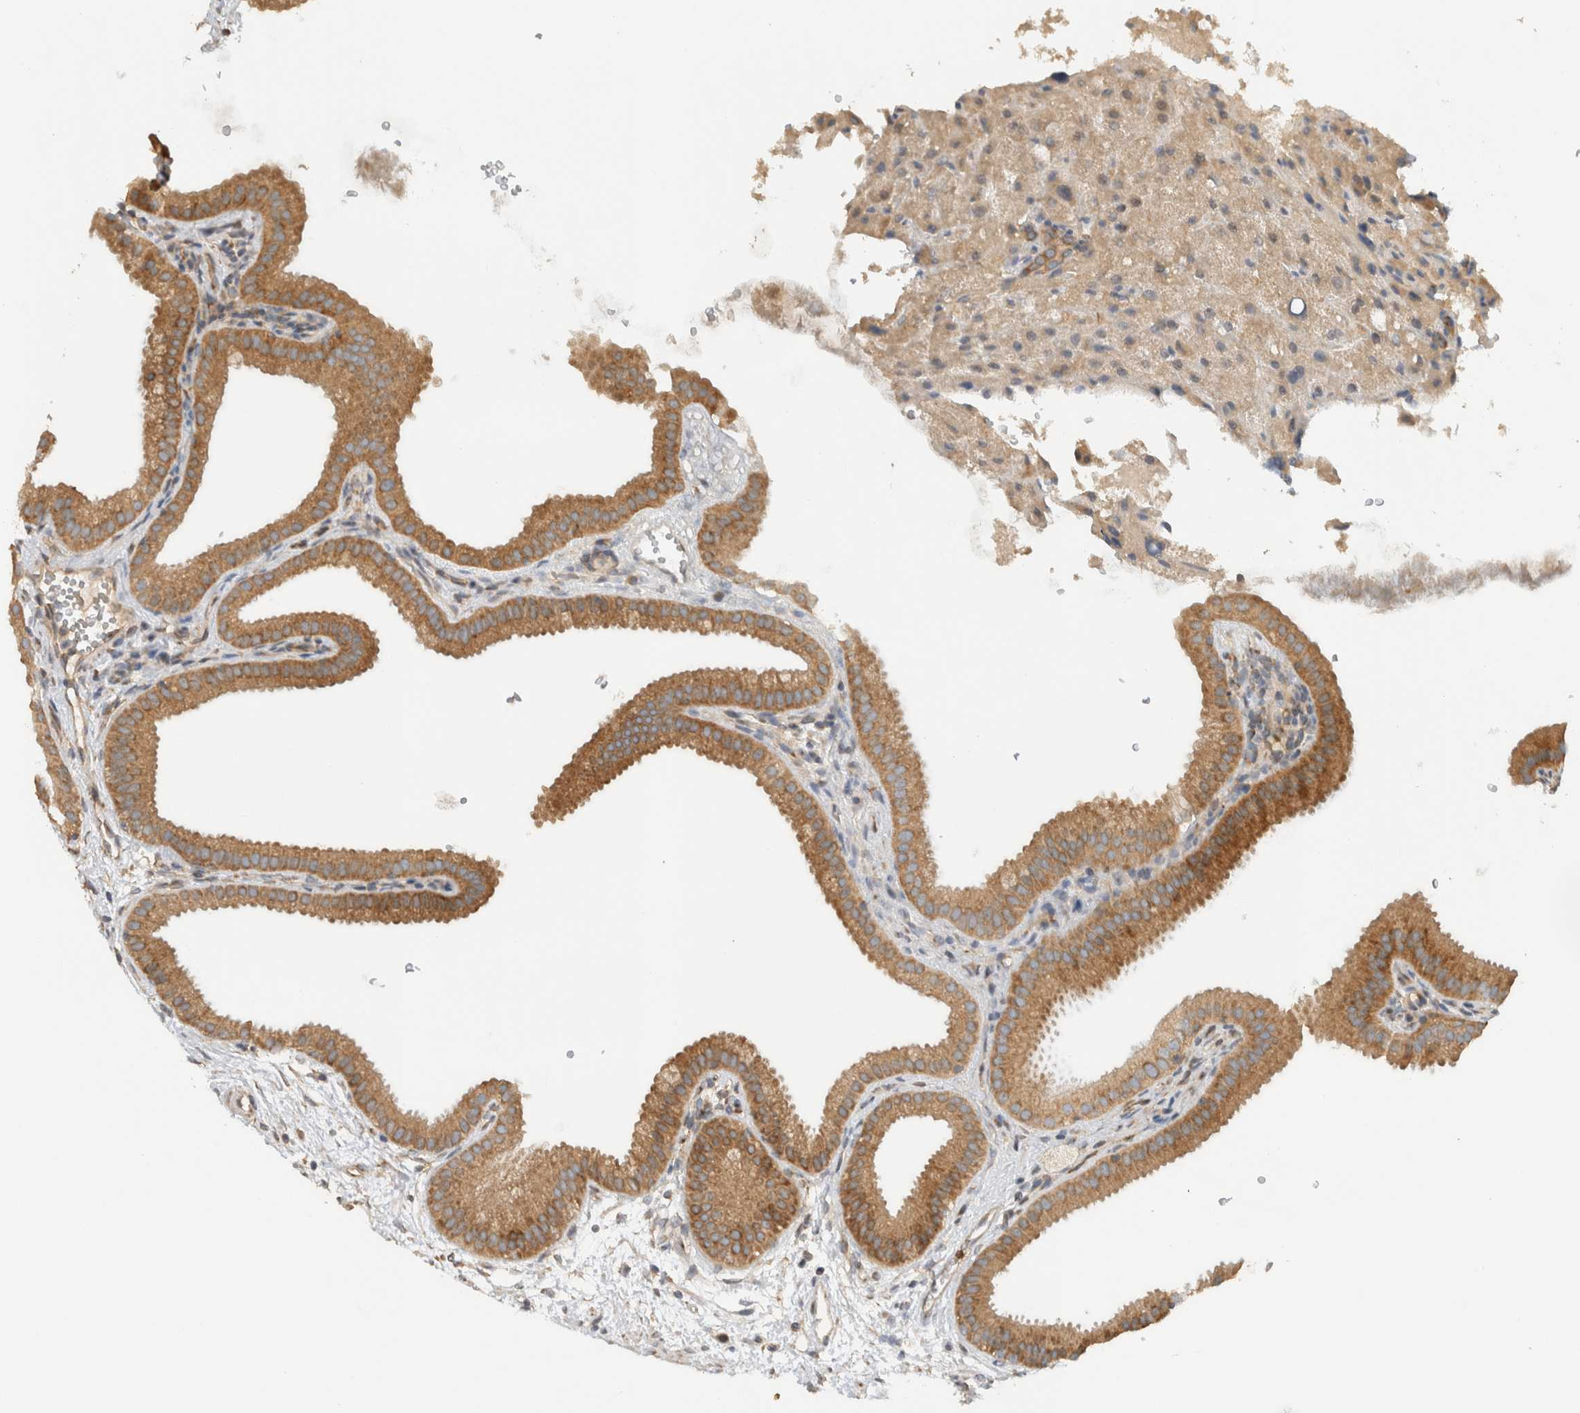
{"staining": {"intensity": "moderate", "quantity": ">75%", "location": "cytoplasmic/membranous"}, "tissue": "gallbladder", "cell_type": "Glandular cells", "image_type": "normal", "snomed": [{"axis": "morphology", "description": "Normal tissue, NOS"}, {"axis": "topography", "description": "Gallbladder"}], "caption": "The immunohistochemical stain shows moderate cytoplasmic/membranous positivity in glandular cells of normal gallbladder. (DAB IHC, brown staining for protein, blue staining for nuclei).", "gene": "PUM1", "patient": {"sex": "female", "age": 64}}